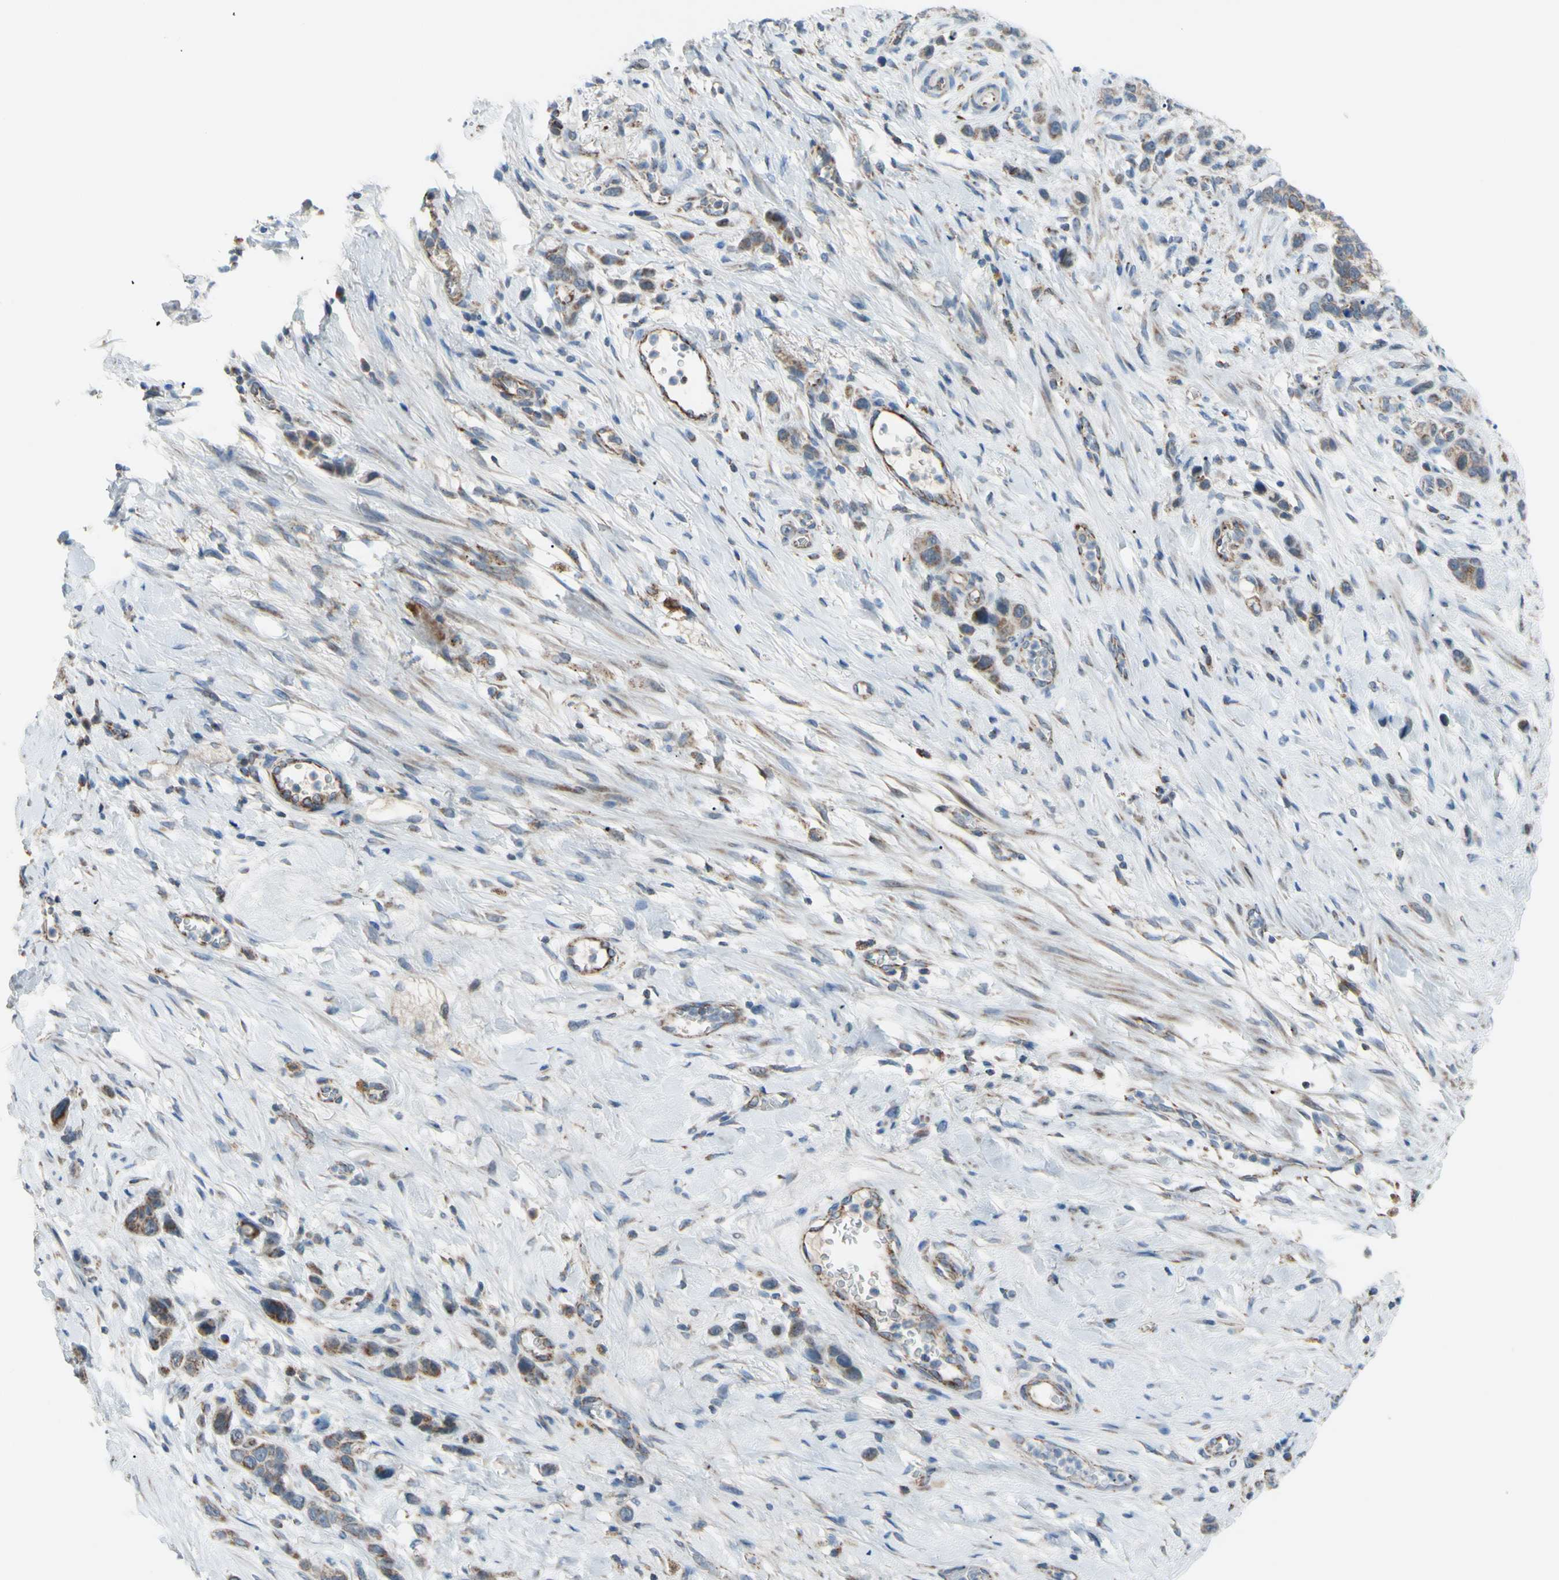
{"staining": {"intensity": "weak", "quantity": "25%-75%", "location": "cytoplasmic/membranous"}, "tissue": "stomach cancer", "cell_type": "Tumor cells", "image_type": "cancer", "snomed": [{"axis": "morphology", "description": "Adenocarcinoma, NOS"}, {"axis": "morphology", "description": "Adenocarcinoma, High grade"}, {"axis": "topography", "description": "Stomach, upper"}, {"axis": "topography", "description": "Stomach, lower"}], "caption": "The histopathology image exhibits immunohistochemical staining of adenocarcinoma (stomach). There is weak cytoplasmic/membranous staining is present in approximately 25%-75% of tumor cells.", "gene": "GLT8D1", "patient": {"sex": "female", "age": 65}}